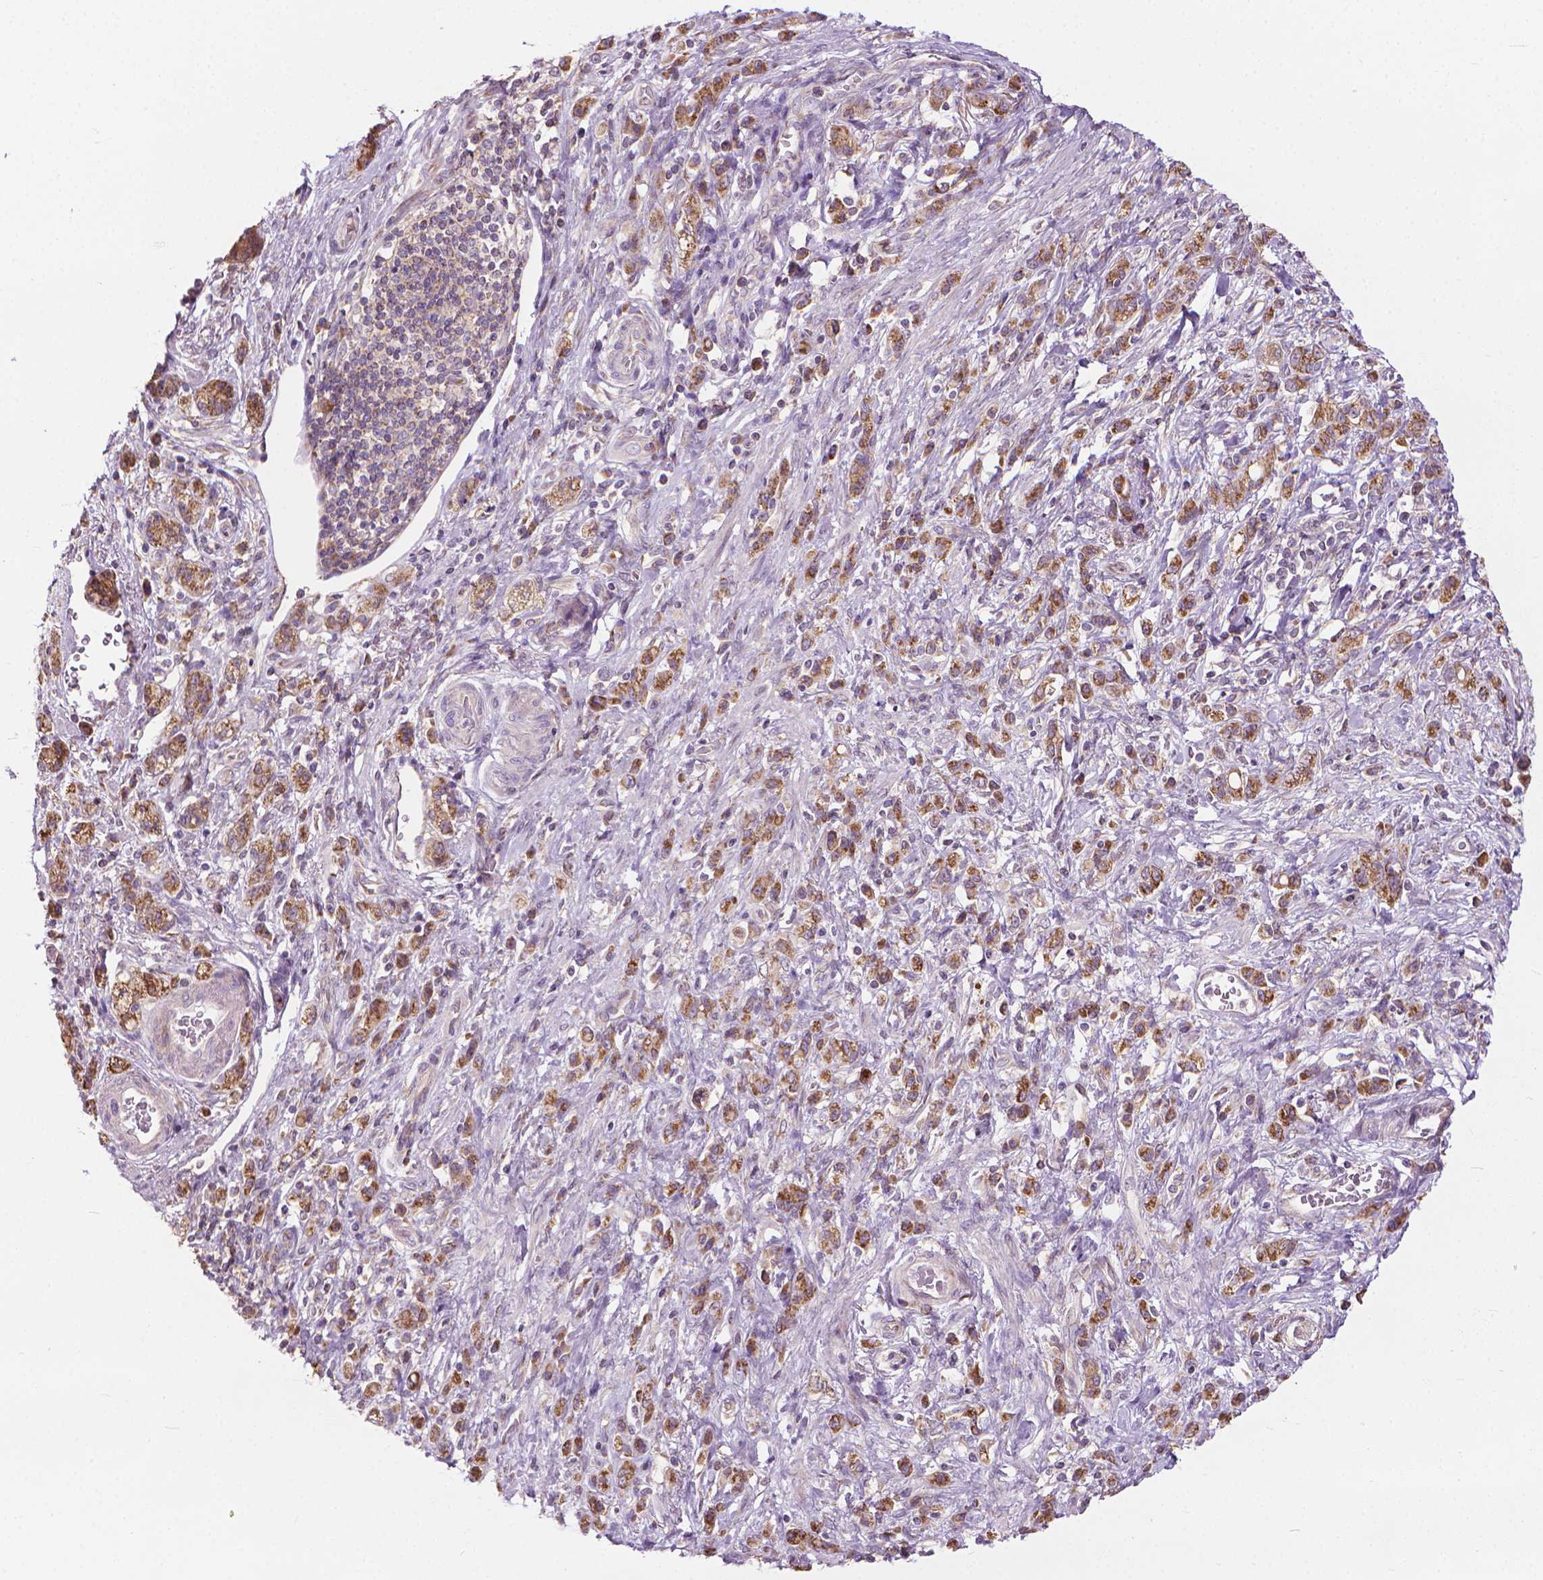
{"staining": {"intensity": "moderate", "quantity": ">75%", "location": "cytoplasmic/membranous"}, "tissue": "stomach cancer", "cell_type": "Tumor cells", "image_type": "cancer", "snomed": [{"axis": "morphology", "description": "Adenocarcinoma, NOS"}, {"axis": "topography", "description": "Stomach"}], "caption": "High-power microscopy captured an IHC histopathology image of stomach adenocarcinoma, revealing moderate cytoplasmic/membranous staining in approximately >75% of tumor cells.", "gene": "NUDT1", "patient": {"sex": "male", "age": 77}}